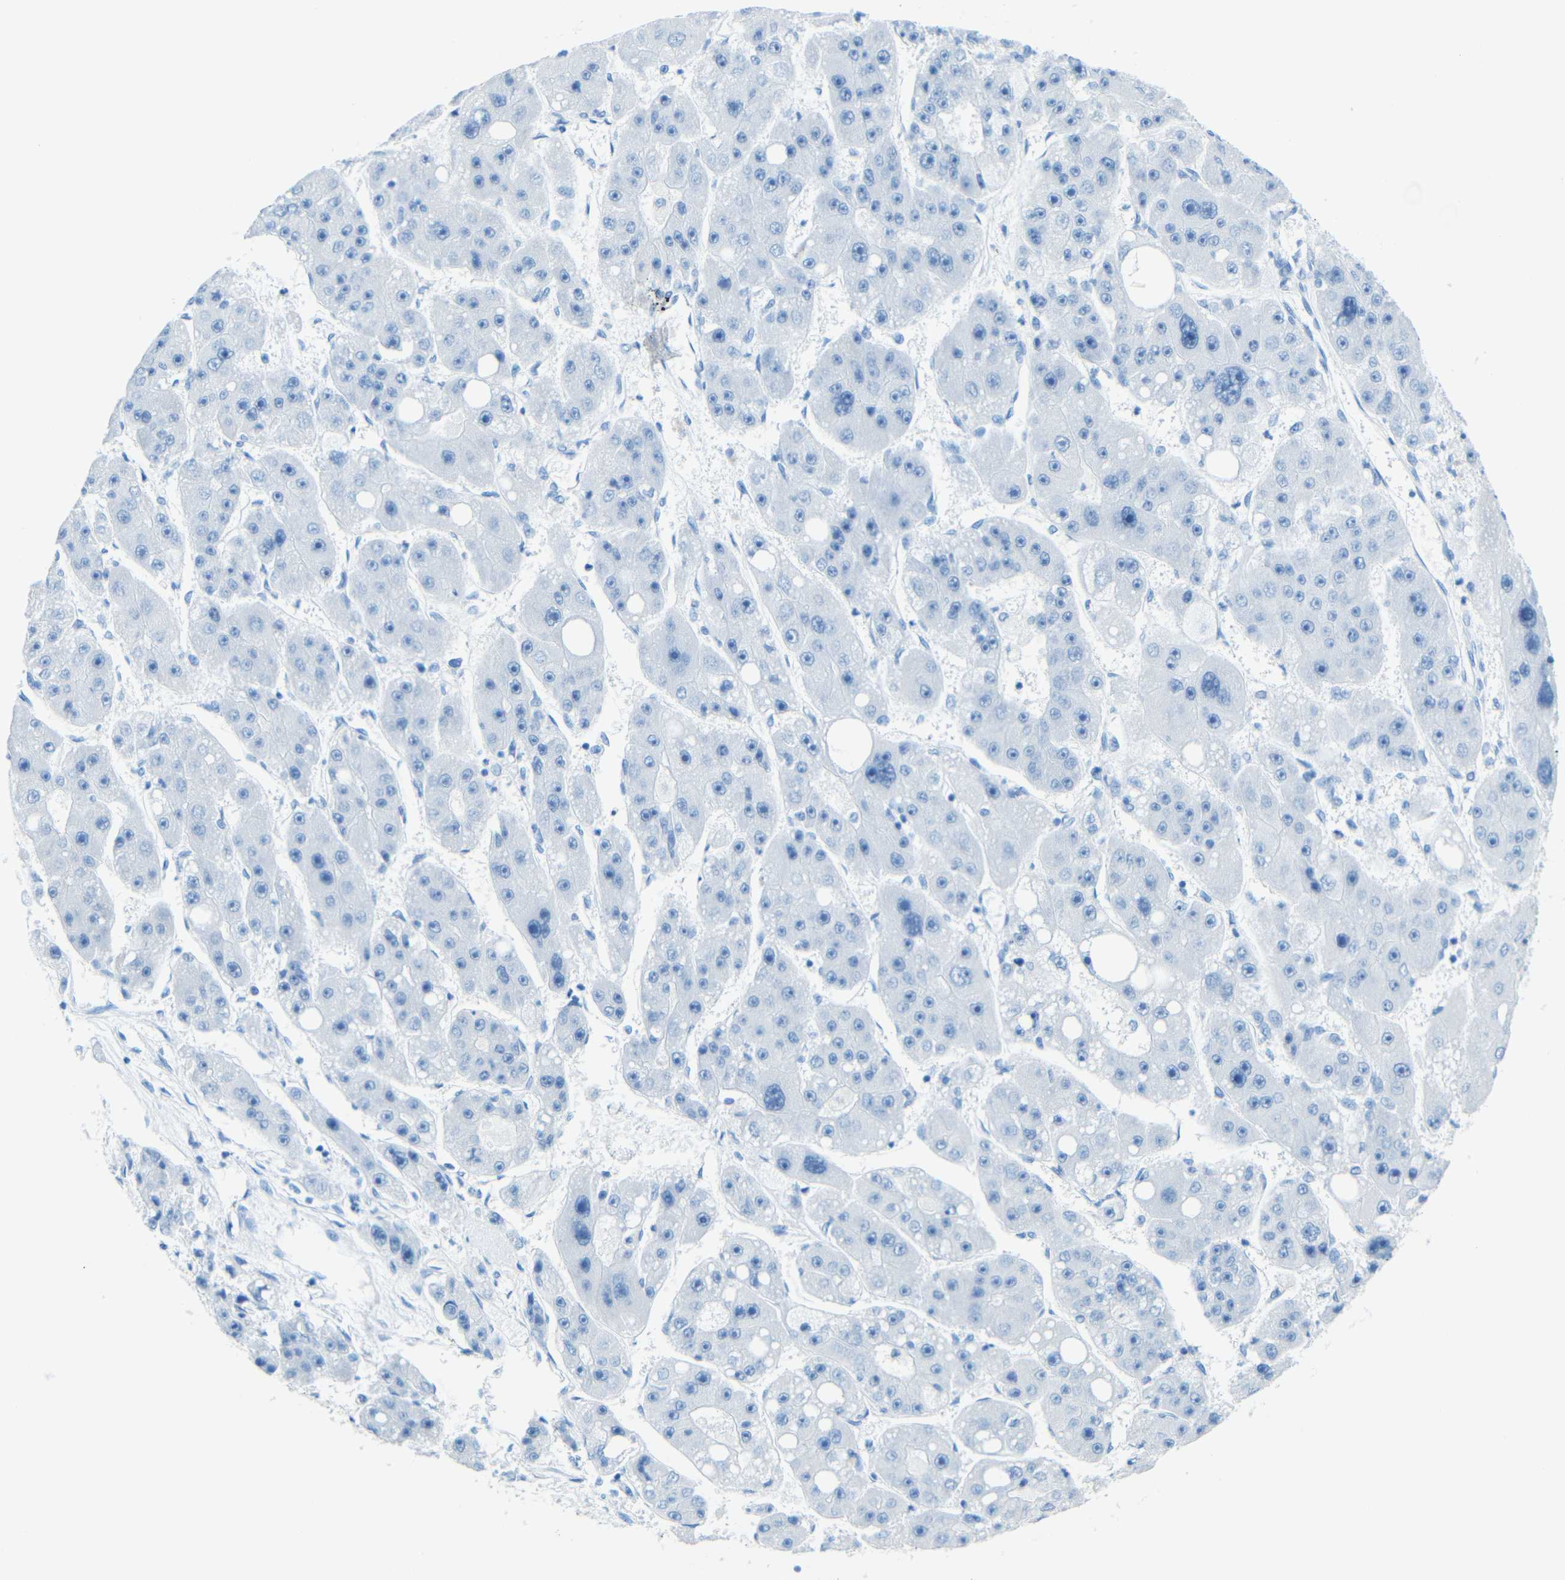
{"staining": {"intensity": "negative", "quantity": "none", "location": "none"}, "tissue": "liver cancer", "cell_type": "Tumor cells", "image_type": "cancer", "snomed": [{"axis": "morphology", "description": "Carcinoma, Hepatocellular, NOS"}, {"axis": "topography", "description": "Liver"}], "caption": "An immunohistochemistry (IHC) photomicrograph of hepatocellular carcinoma (liver) is shown. There is no staining in tumor cells of hepatocellular carcinoma (liver). The staining is performed using DAB (3,3'-diaminobenzidine) brown chromogen with nuclei counter-stained in using hematoxylin.", "gene": "TUBB4B", "patient": {"sex": "female", "age": 61}}